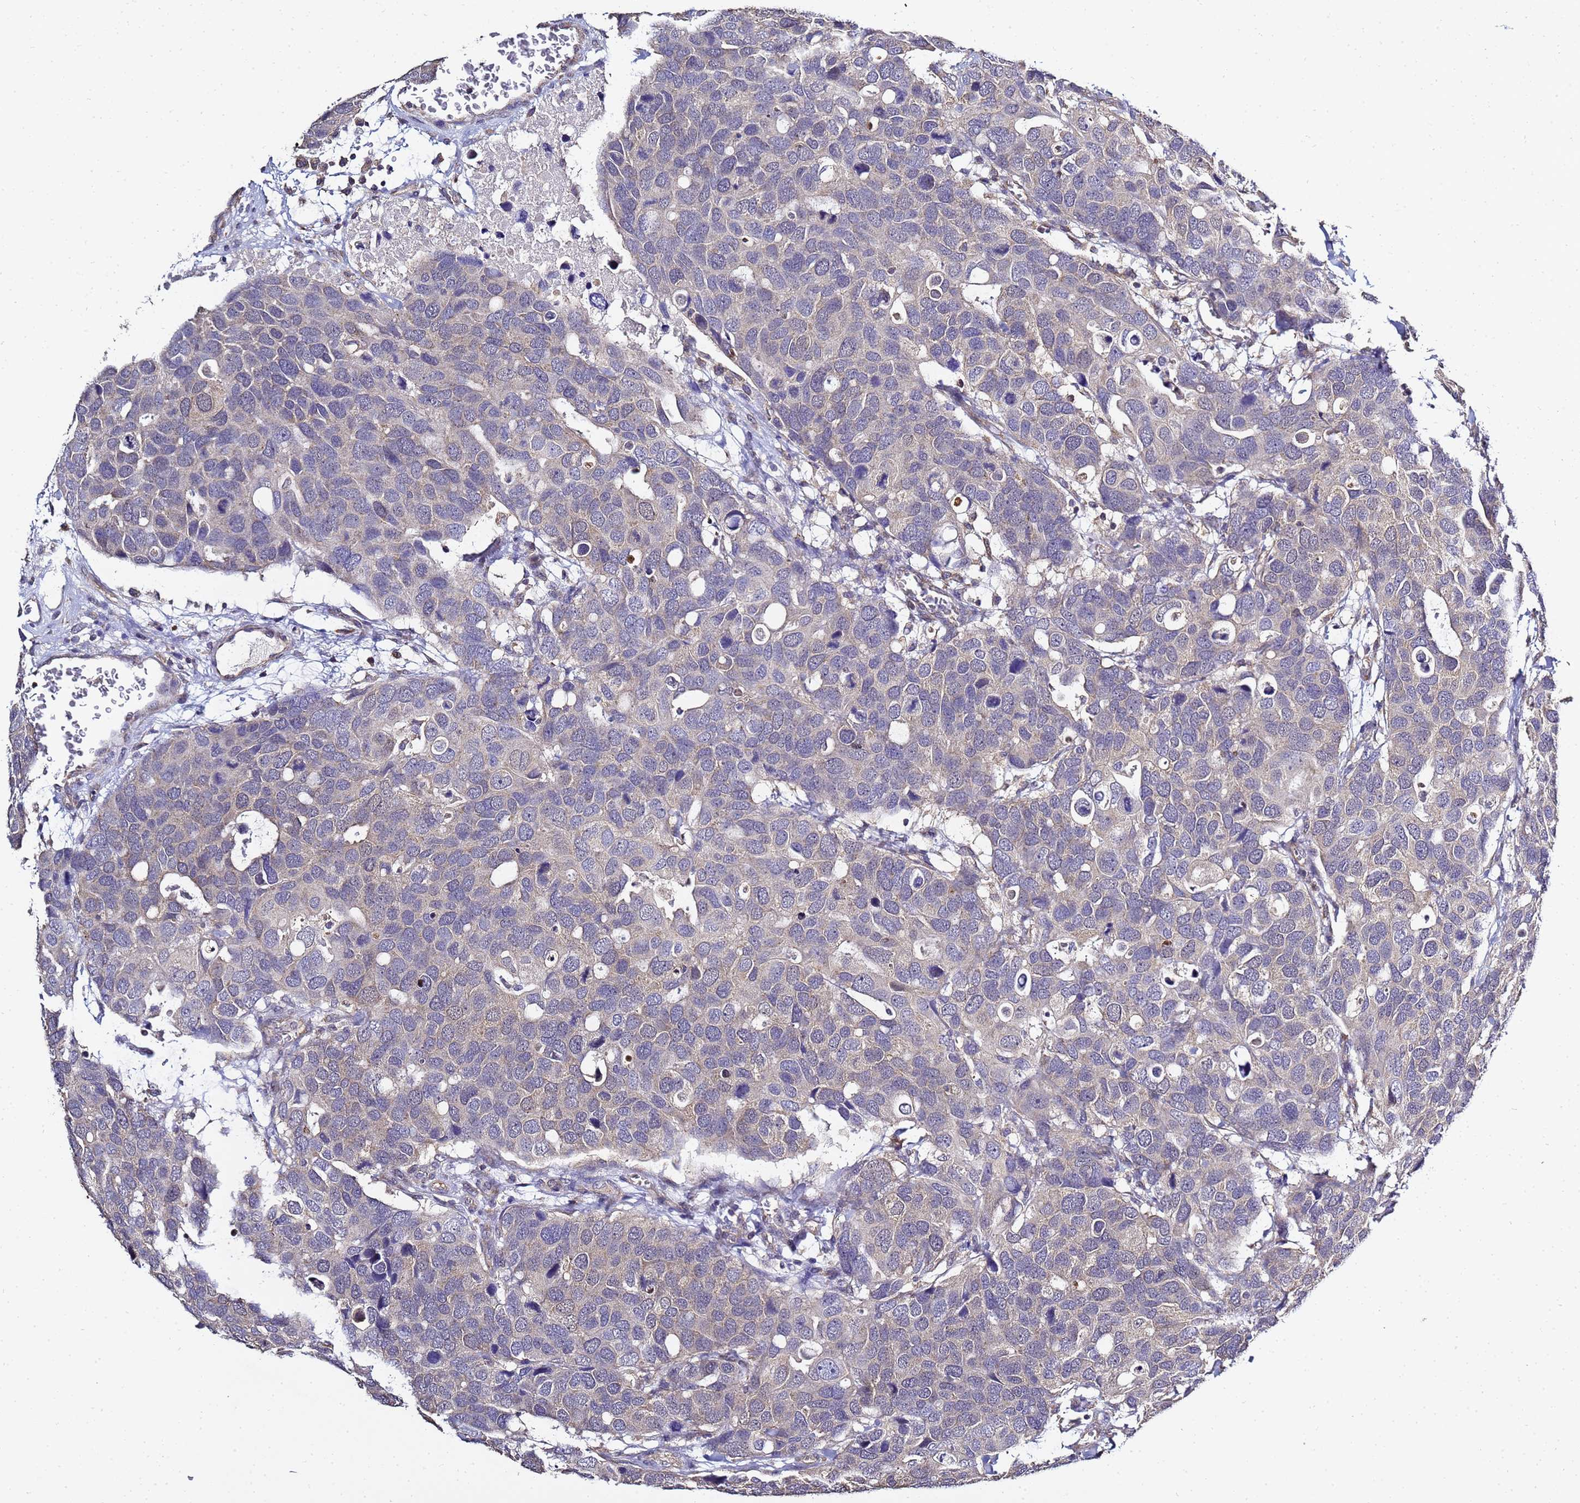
{"staining": {"intensity": "negative", "quantity": "none", "location": "none"}, "tissue": "breast cancer", "cell_type": "Tumor cells", "image_type": "cancer", "snomed": [{"axis": "morphology", "description": "Duct carcinoma"}, {"axis": "topography", "description": "Breast"}], "caption": "Image shows no significant protein expression in tumor cells of breast infiltrating ductal carcinoma.", "gene": "ENOPH1", "patient": {"sex": "female", "age": 83}}